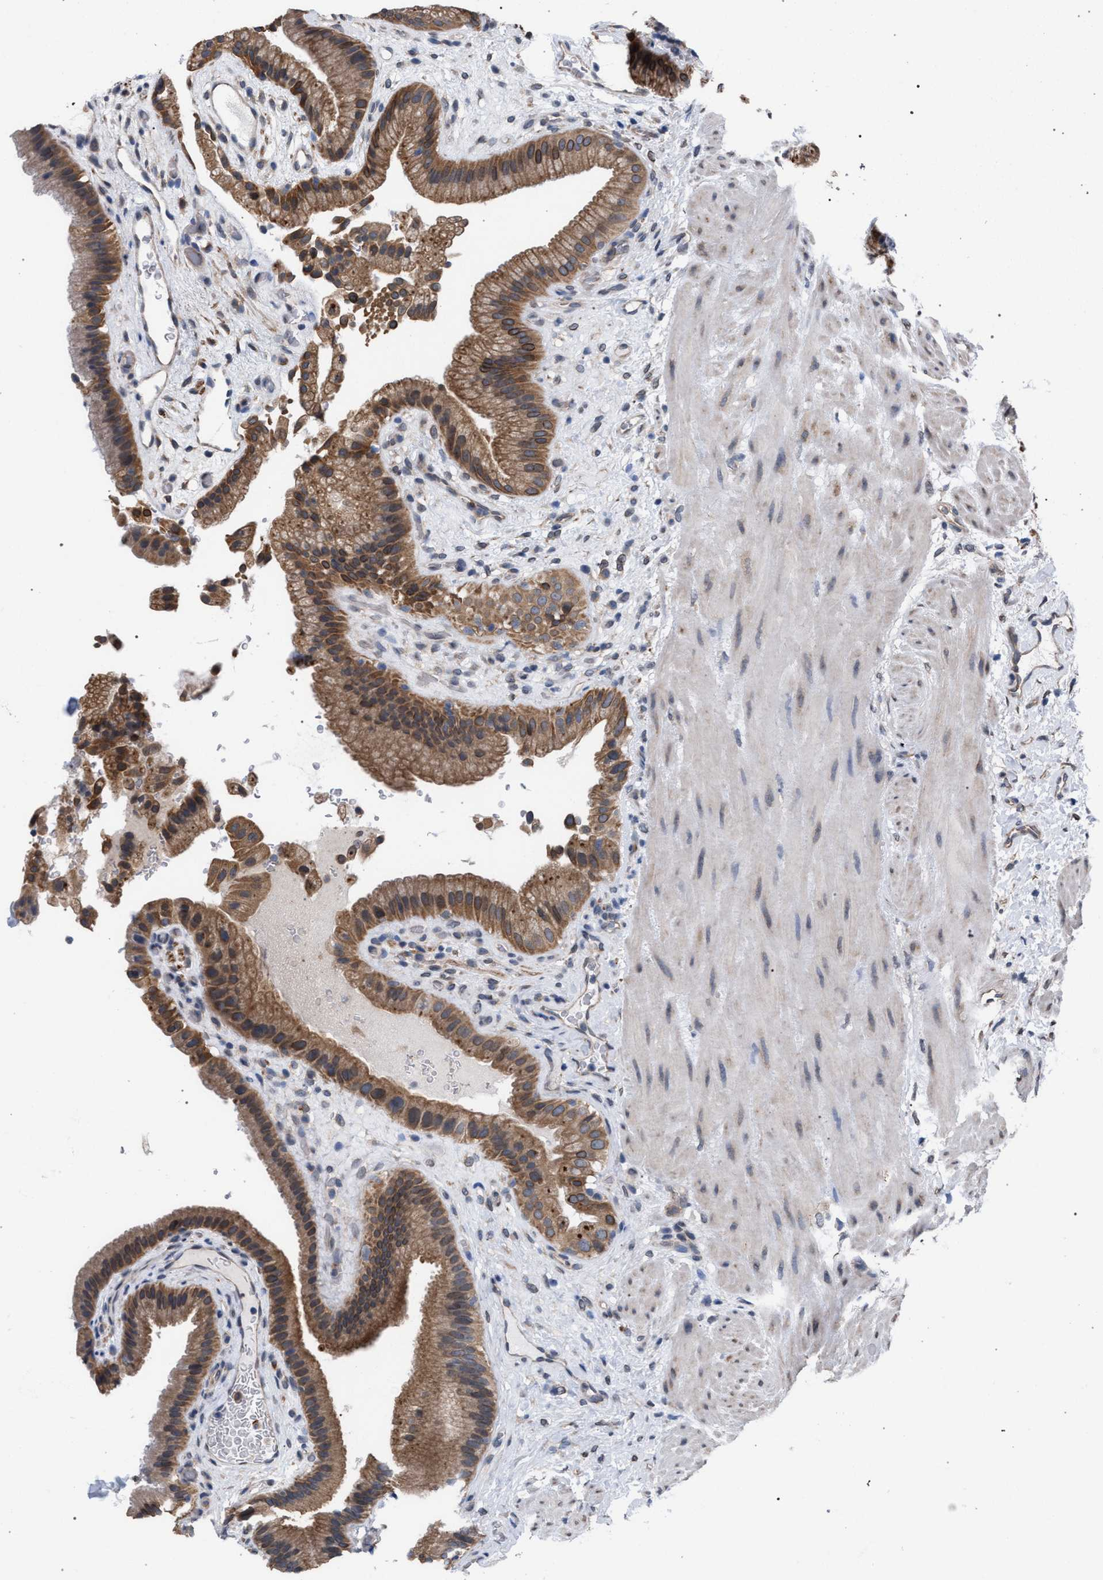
{"staining": {"intensity": "moderate", "quantity": ">75%", "location": "cytoplasmic/membranous"}, "tissue": "gallbladder", "cell_type": "Glandular cells", "image_type": "normal", "snomed": [{"axis": "morphology", "description": "Normal tissue, NOS"}, {"axis": "topography", "description": "Gallbladder"}], "caption": "DAB immunohistochemical staining of unremarkable gallbladder exhibits moderate cytoplasmic/membranous protein staining in approximately >75% of glandular cells.", "gene": "ARPC5L", "patient": {"sex": "male", "age": 49}}